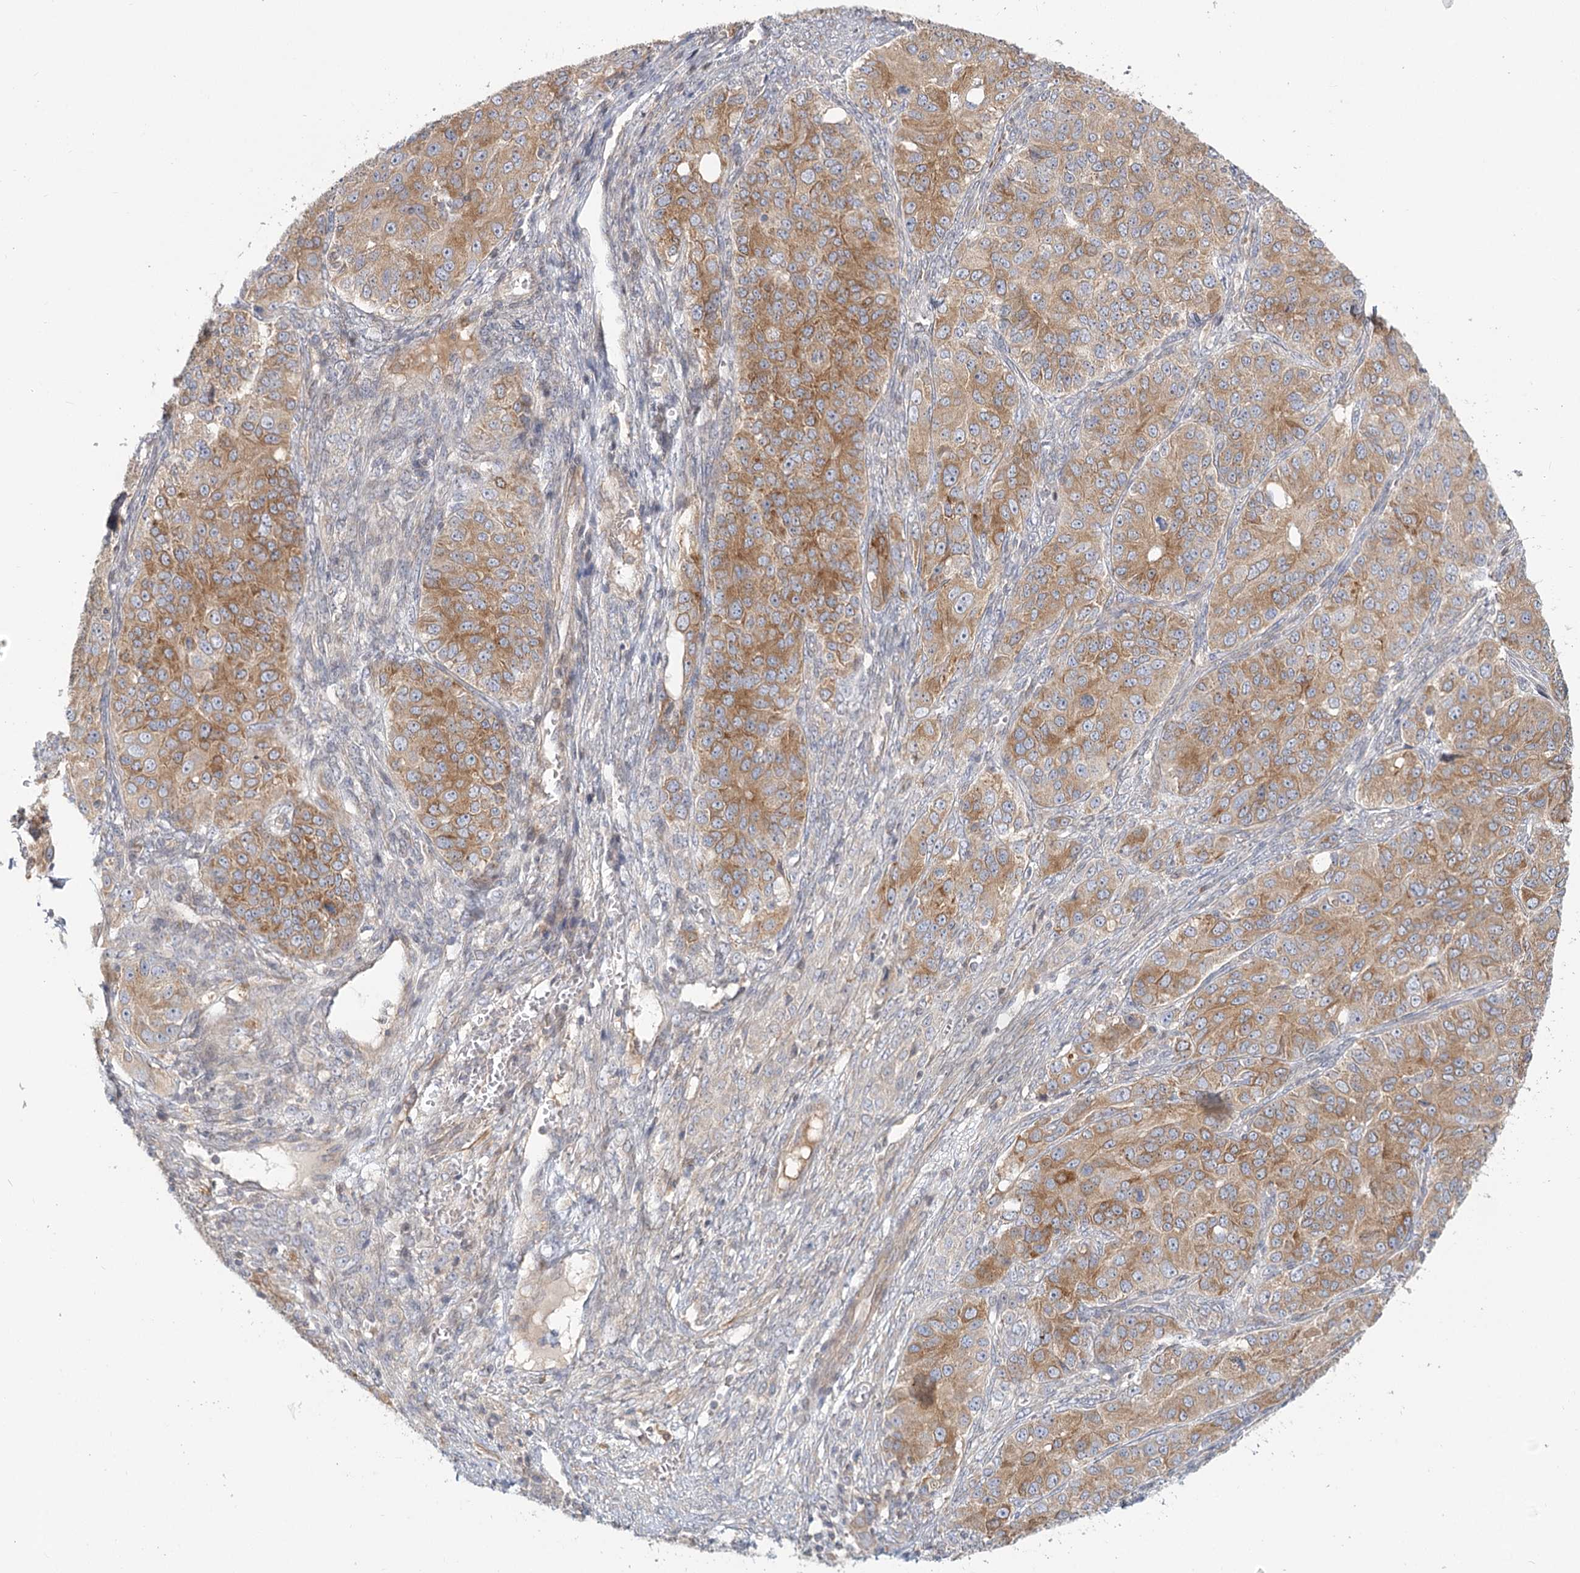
{"staining": {"intensity": "moderate", "quantity": ">75%", "location": "cytoplasmic/membranous"}, "tissue": "ovarian cancer", "cell_type": "Tumor cells", "image_type": "cancer", "snomed": [{"axis": "morphology", "description": "Carcinoma, endometroid"}, {"axis": "topography", "description": "Ovary"}], "caption": "Ovarian cancer (endometroid carcinoma) stained for a protein (brown) reveals moderate cytoplasmic/membranous positive staining in approximately >75% of tumor cells.", "gene": "MTMR3", "patient": {"sex": "female", "age": 51}}